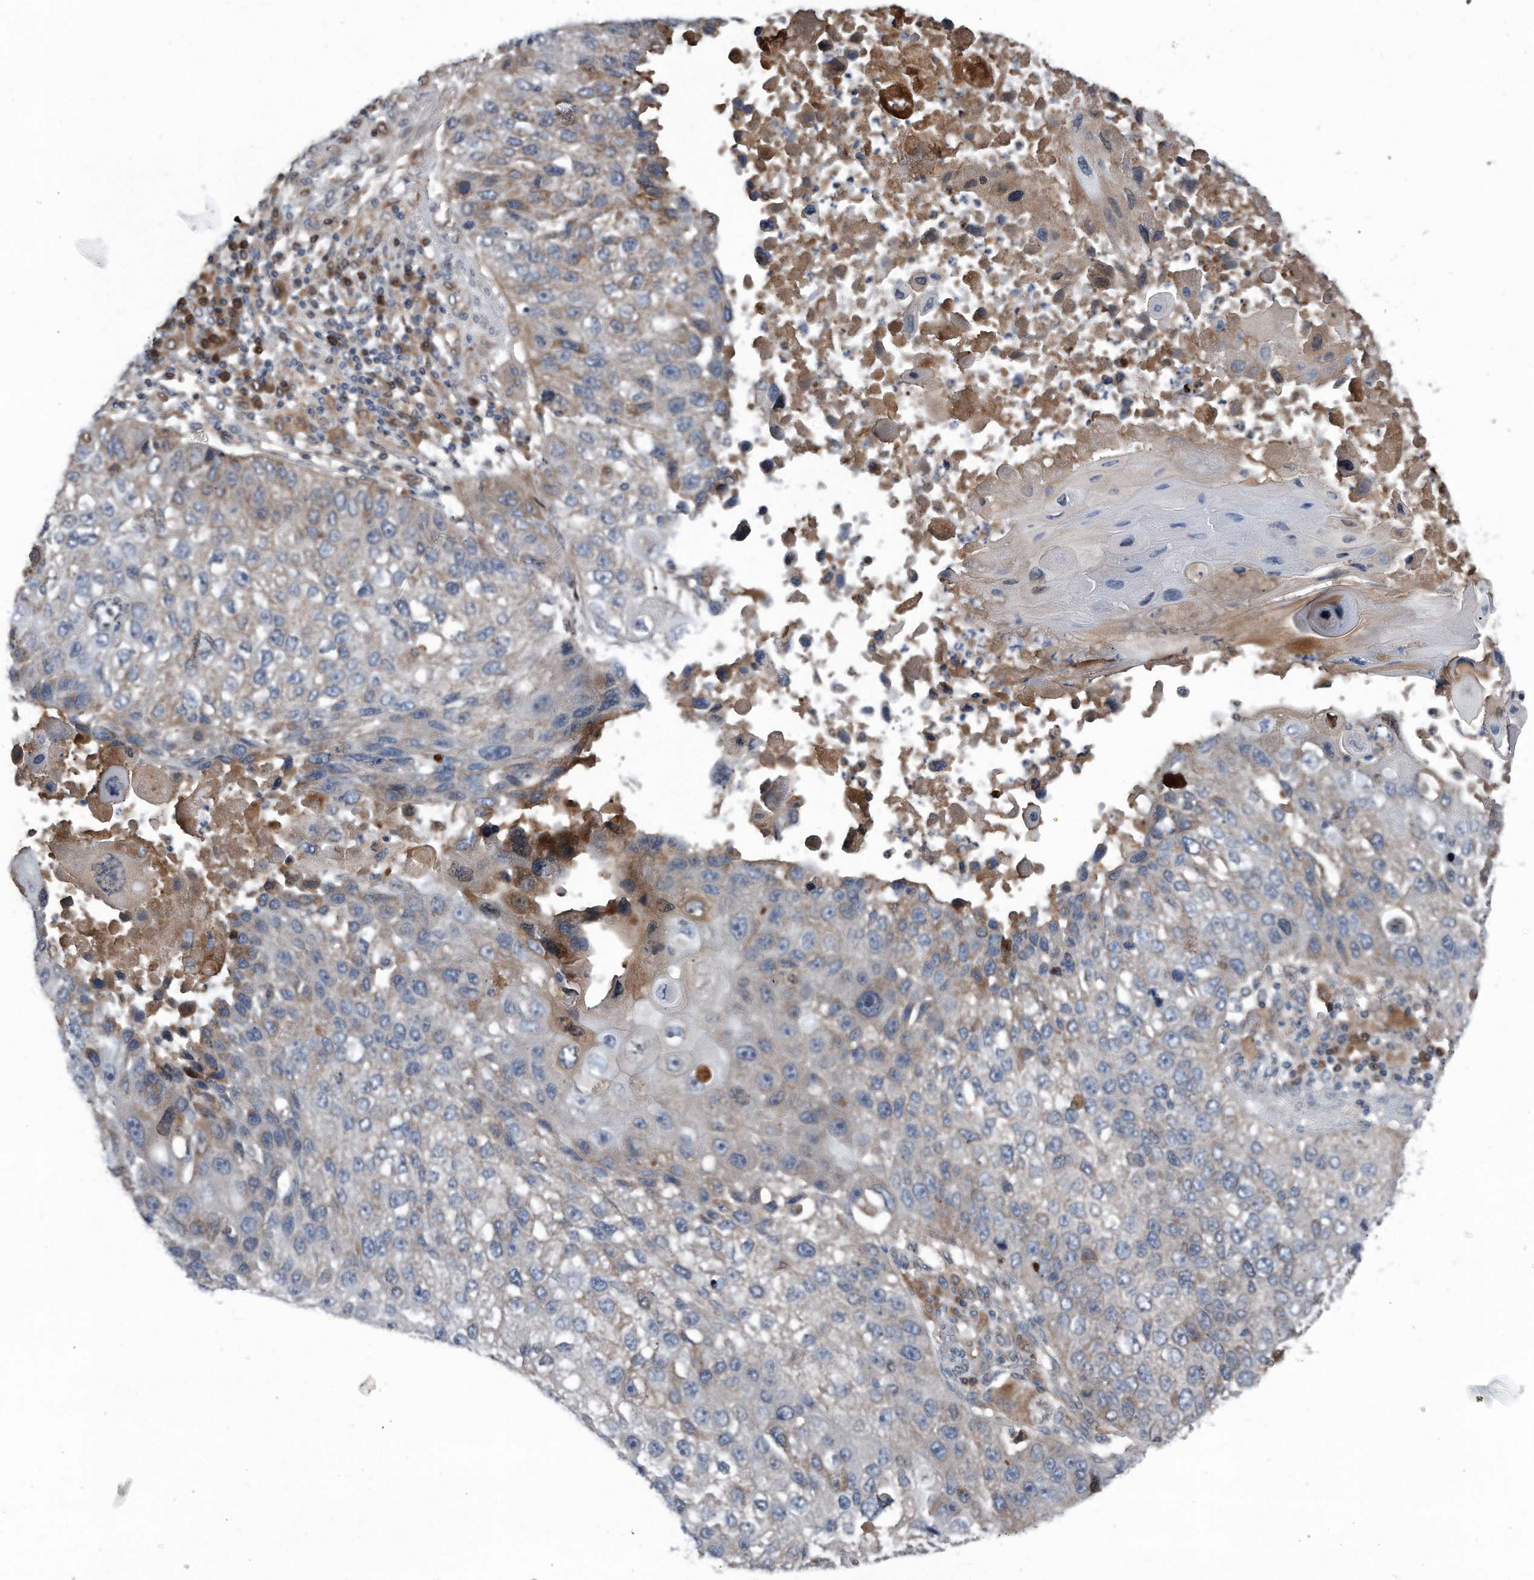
{"staining": {"intensity": "moderate", "quantity": "<25%", "location": "cytoplasmic/membranous"}, "tissue": "lung cancer", "cell_type": "Tumor cells", "image_type": "cancer", "snomed": [{"axis": "morphology", "description": "Squamous cell carcinoma, NOS"}, {"axis": "topography", "description": "Lung"}], "caption": "The image shows a brown stain indicating the presence of a protein in the cytoplasmic/membranous of tumor cells in lung squamous cell carcinoma. The staining is performed using DAB (3,3'-diaminobenzidine) brown chromogen to label protein expression. The nuclei are counter-stained blue using hematoxylin.", "gene": "DST", "patient": {"sex": "male", "age": 61}}